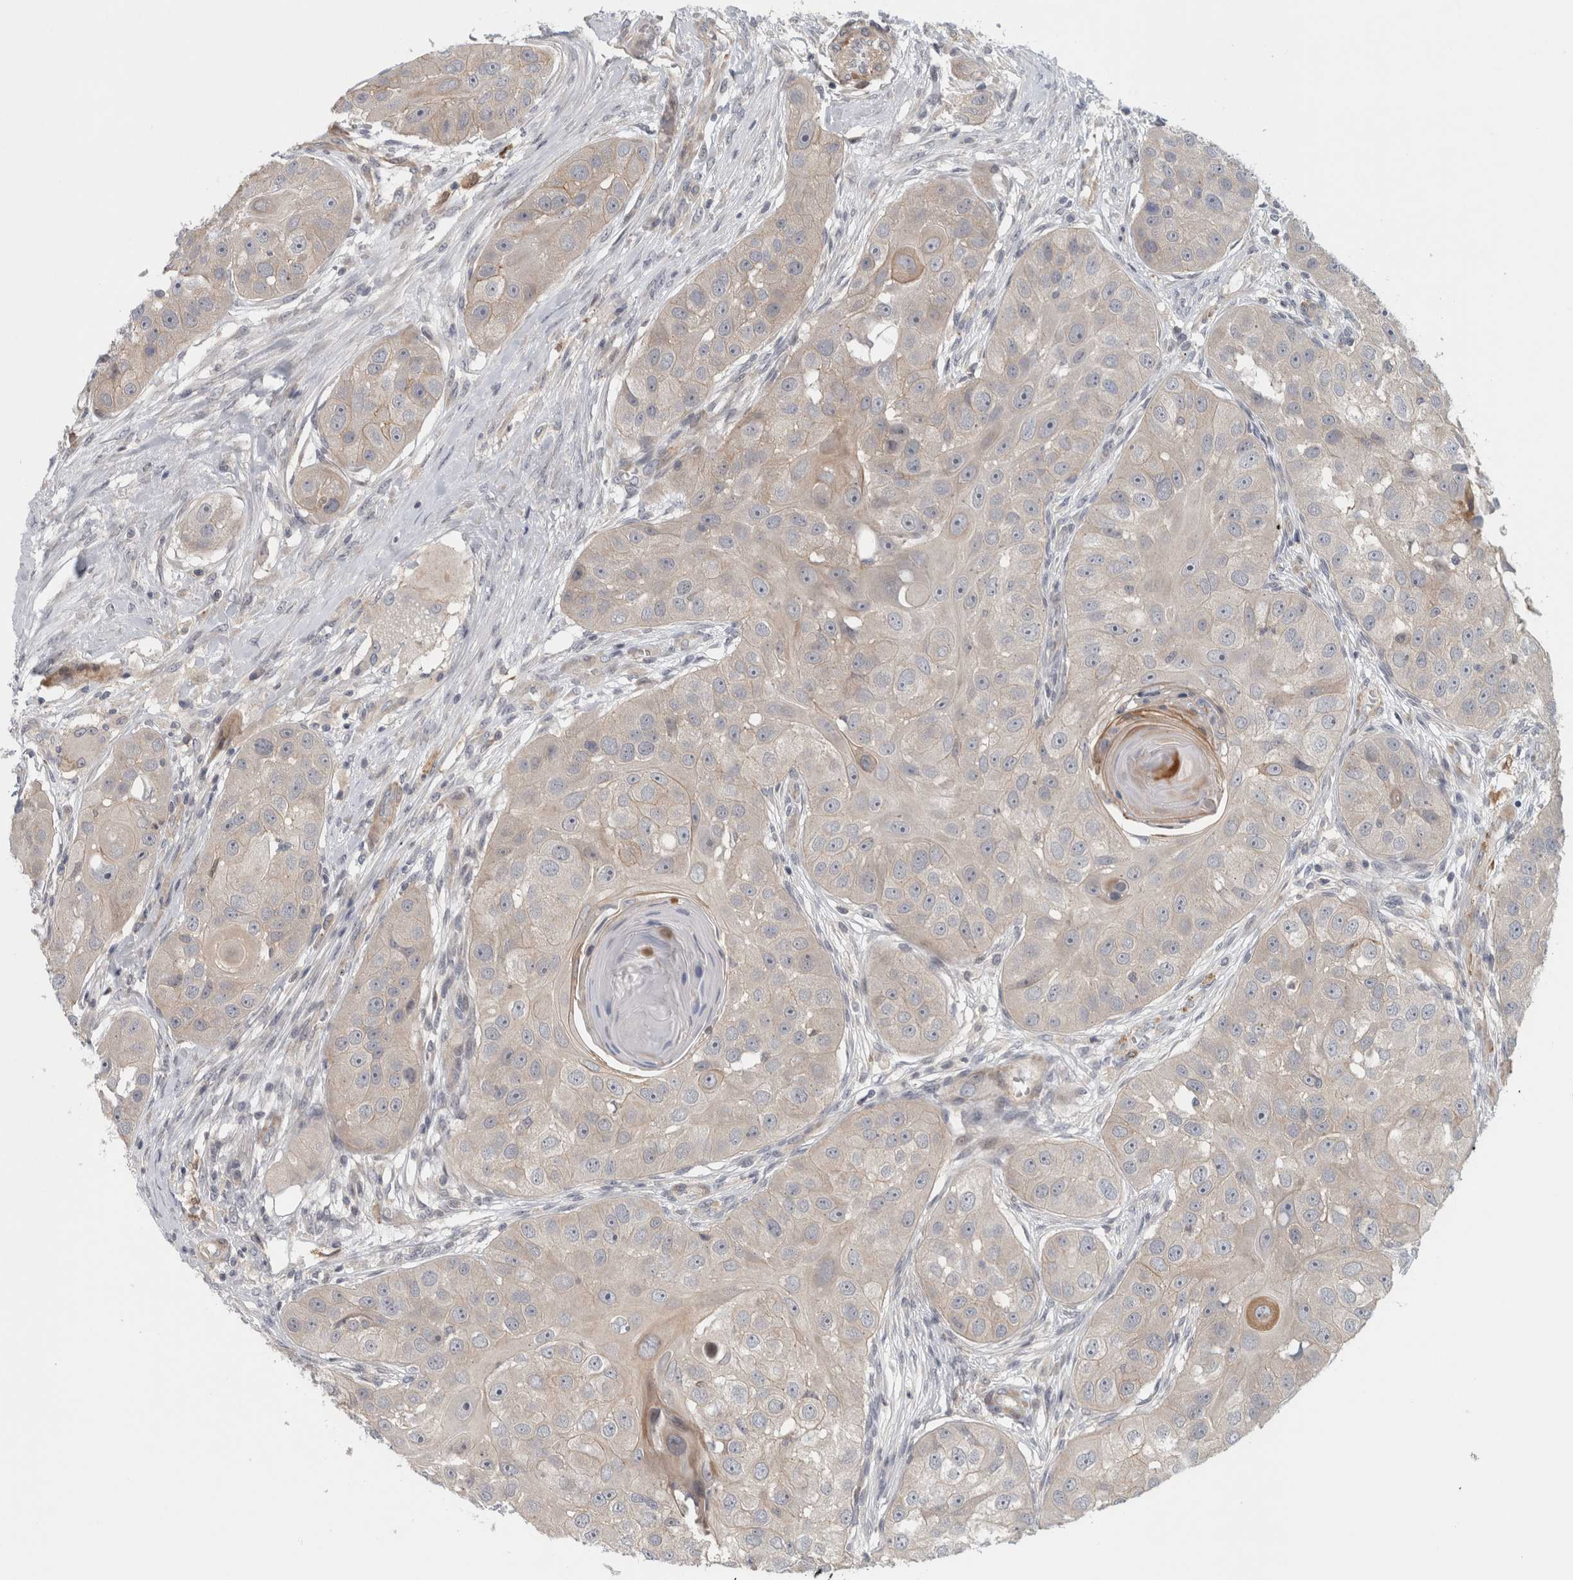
{"staining": {"intensity": "negative", "quantity": "none", "location": "none"}, "tissue": "head and neck cancer", "cell_type": "Tumor cells", "image_type": "cancer", "snomed": [{"axis": "morphology", "description": "Normal tissue, NOS"}, {"axis": "morphology", "description": "Squamous cell carcinoma, NOS"}, {"axis": "topography", "description": "Skeletal muscle"}, {"axis": "topography", "description": "Head-Neck"}], "caption": "Human head and neck cancer (squamous cell carcinoma) stained for a protein using IHC exhibits no positivity in tumor cells.", "gene": "ZNF804B", "patient": {"sex": "male", "age": 51}}